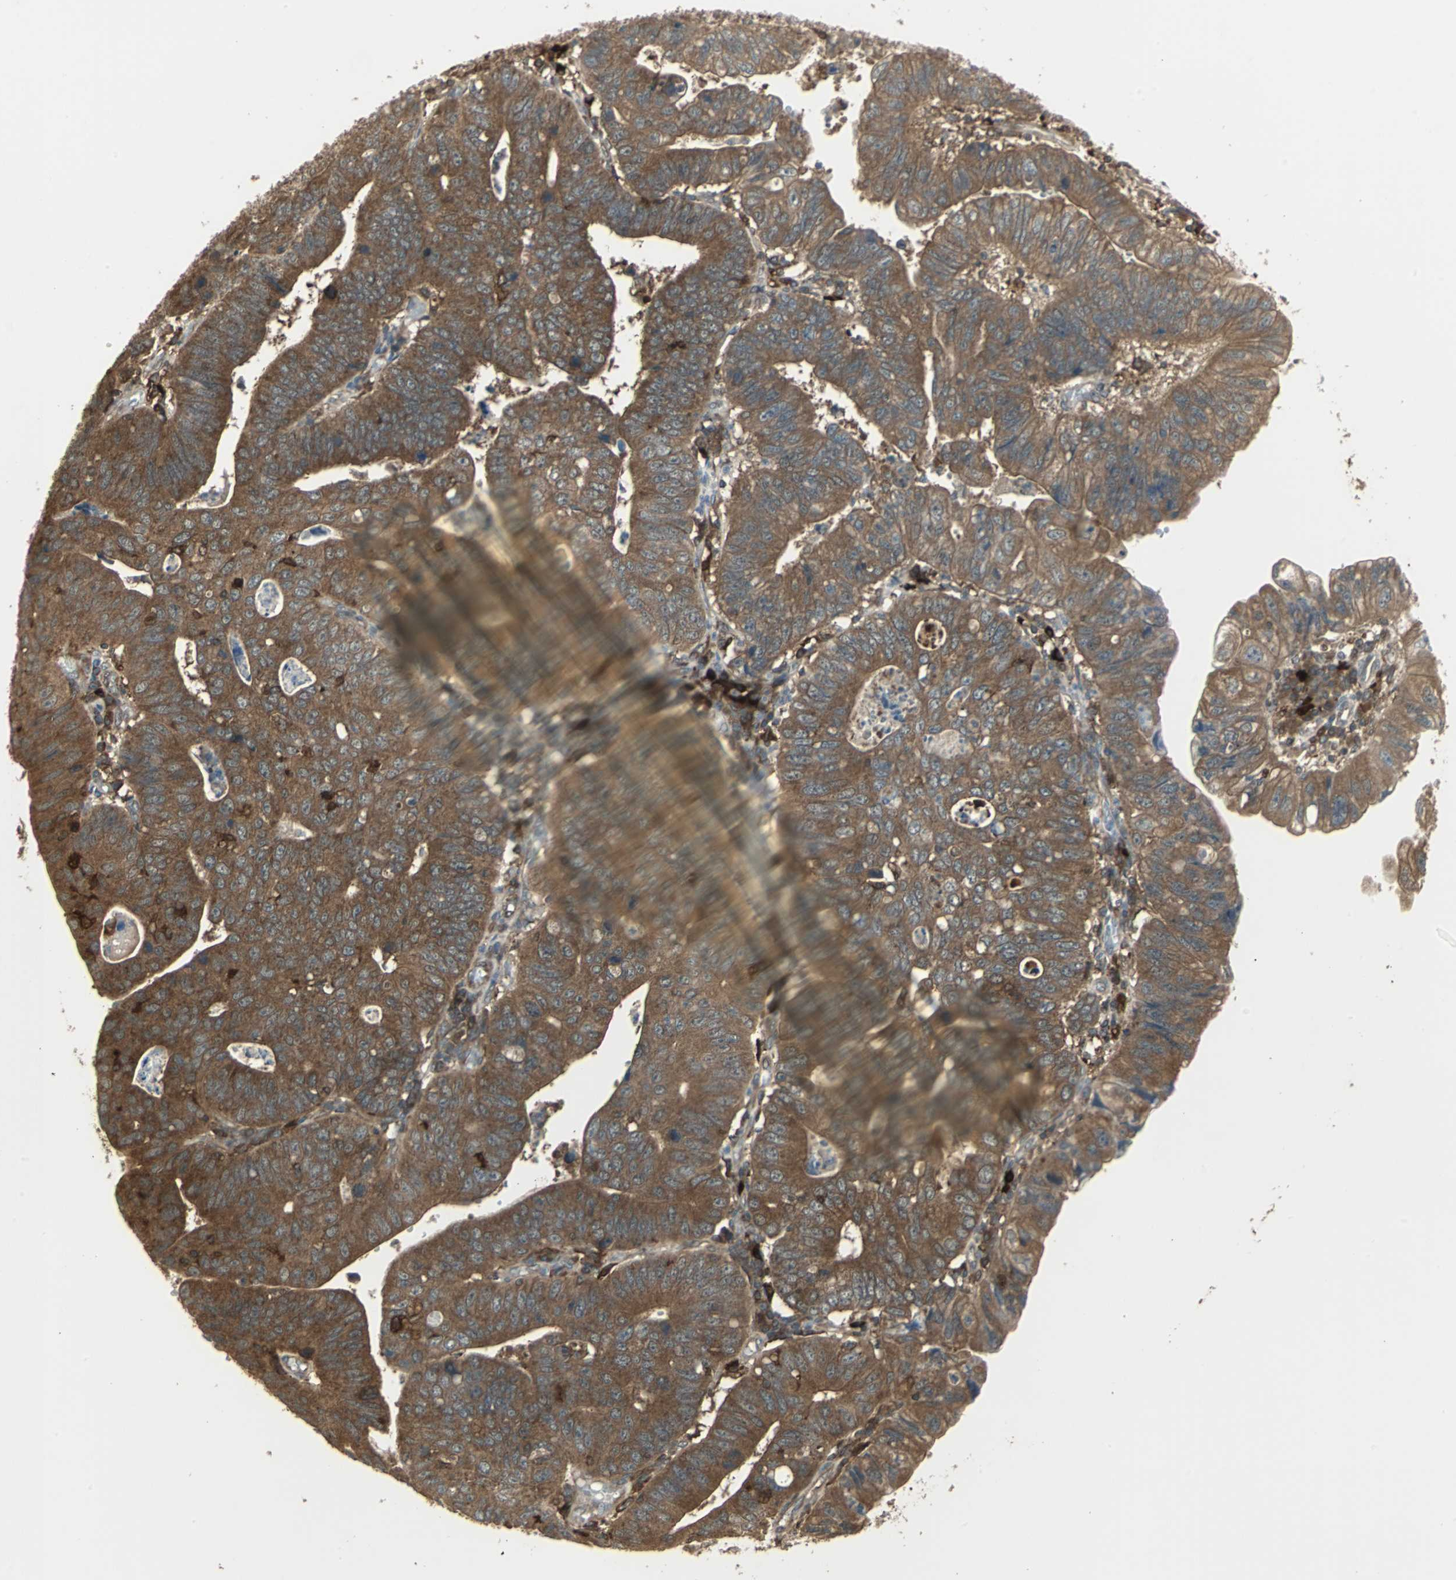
{"staining": {"intensity": "moderate", "quantity": ">75%", "location": "cytoplasmic/membranous"}, "tissue": "stomach cancer", "cell_type": "Tumor cells", "image_type": "cancer", "snomed": [{"axis": "morphology", "description": "Adenocarcinoma, NOS"}, {"axis": "topography", "description": "Stomach"}], "caption": "A high-resolution histopathology image shows immunohistochemistry staining of stomach cancer (adenocarcinoma), which demonstrates moderate cytoplasmic/membranous staining in about >75% of tumor cells. Nuclei are stained in blue.", "gene": "PRXL2B", "patient": {"sex": "male", "age": 59}}